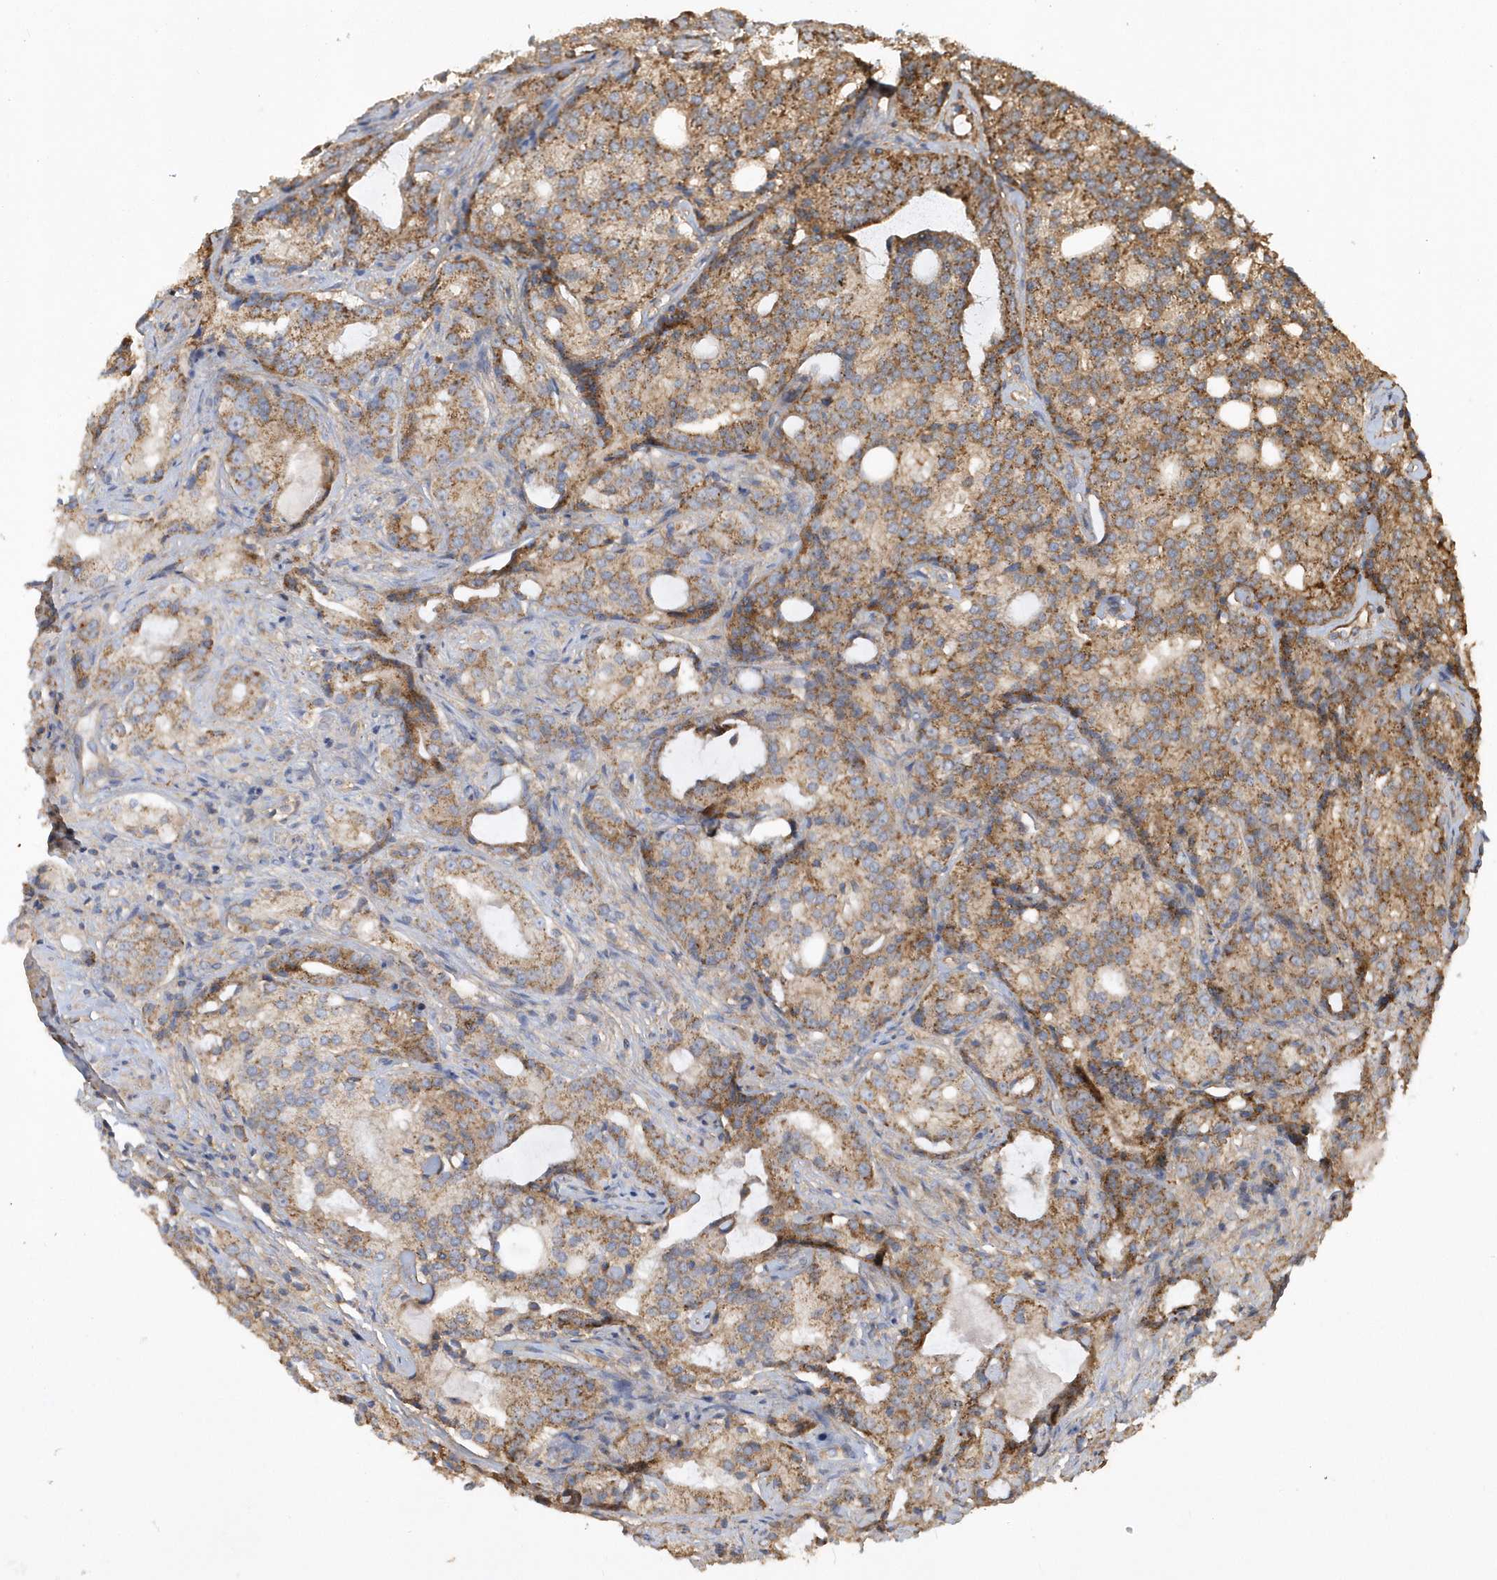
{"staining": {"intensity": "moderate", "quantity": ">75%", "location": "cytoplasmic/membranous"}, "tissue": "prostate cancer", "cell_type": "Tumor cells", "image_type": "cancer", "snomed": [{"axis": "morphology", "description": "Adenocarcinoma, High grade"}, {"axis": "topography", "description": "Prostate"}], "caption": "Prostate high-grade adenocarcinoma tissue reveals moderate cytoplasmic/membranous expression in about >75% of tumor cells Using DAB (brown) and hematoxylin (blue) stains, captured at high magnification using brightfield microscopy.", "gene": "TRAIP", "patient": {"sex": "male", "age": 72}}